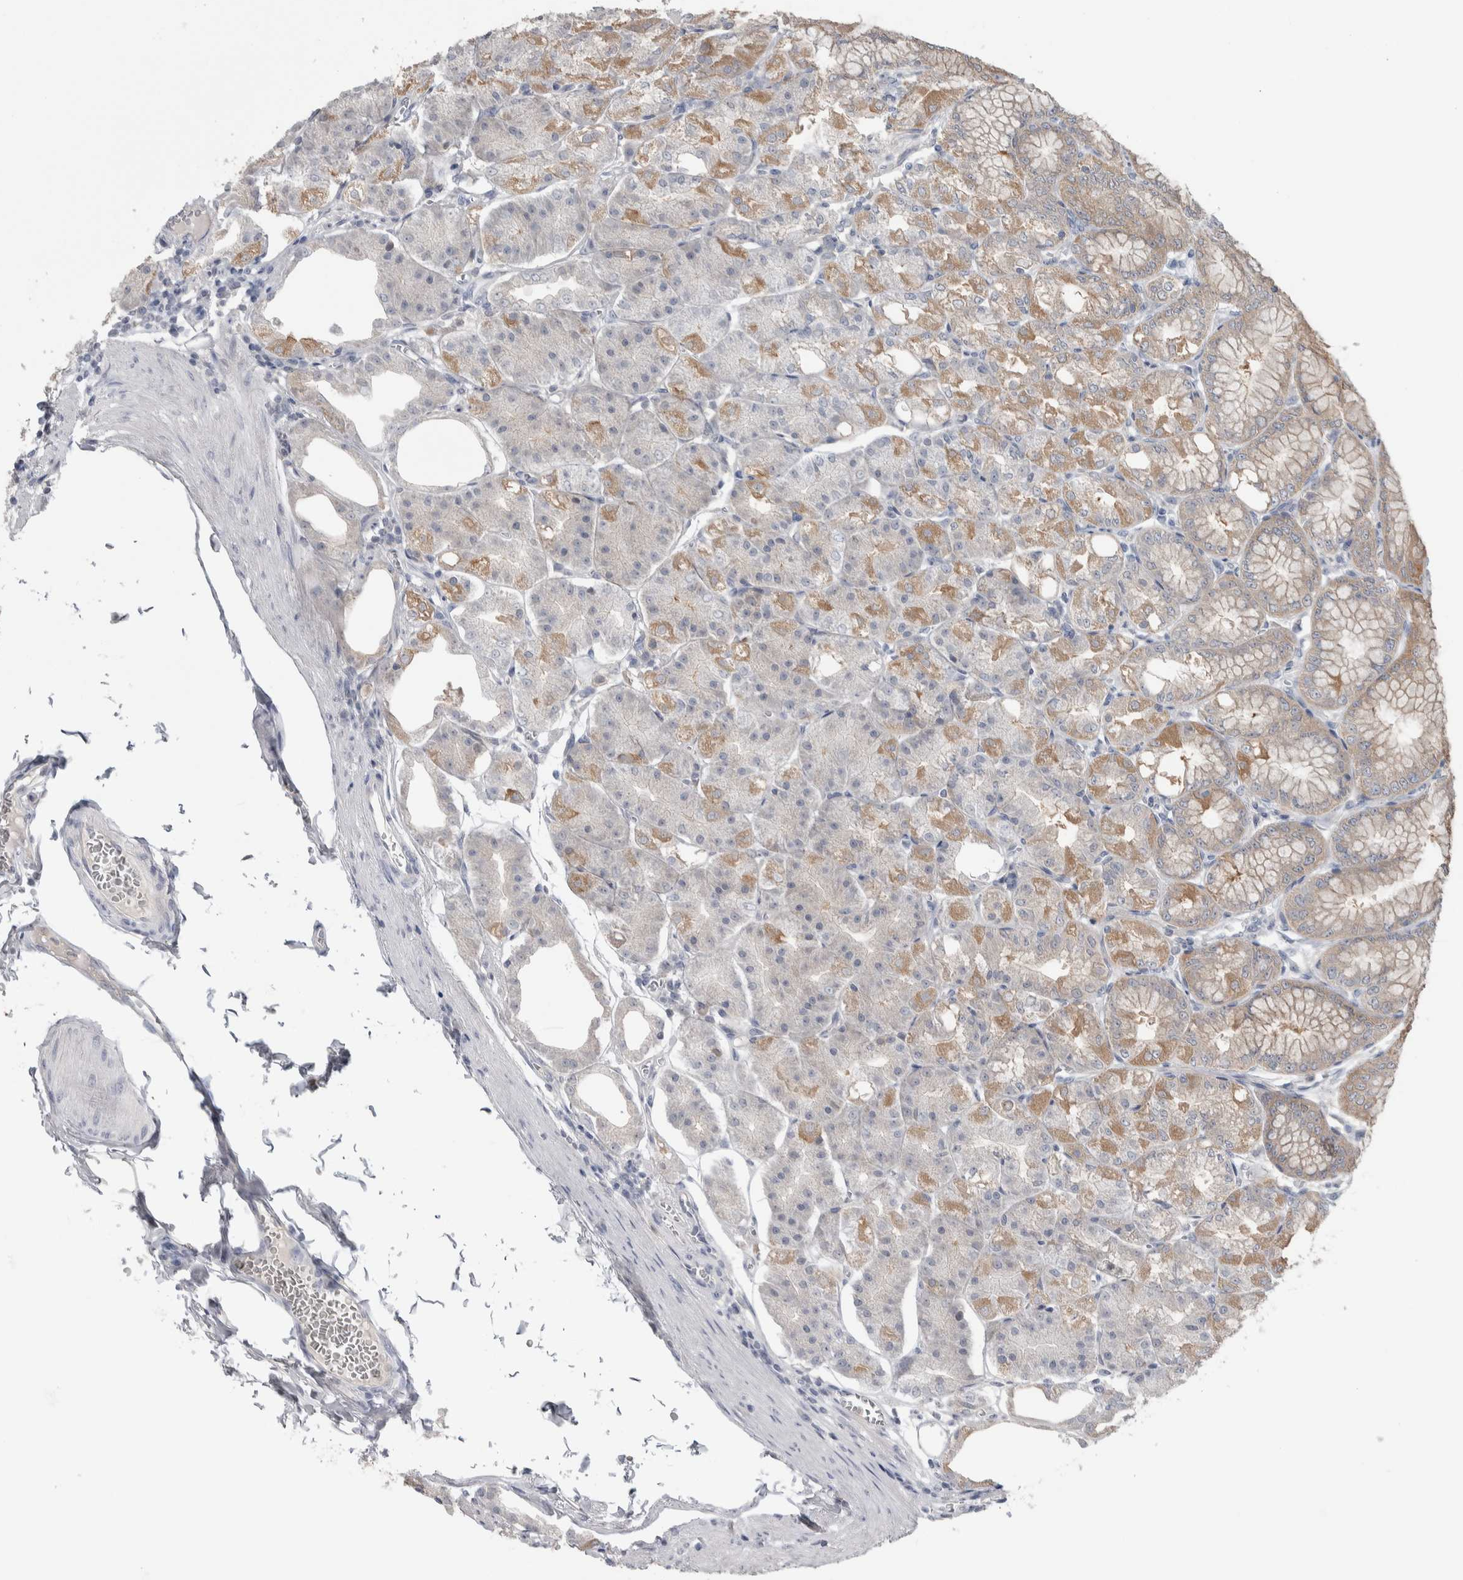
{"staining": {"intensity": "moderate", "quantity": "25%-75%", "location": "cytoplasmic/membranous"}, "tissue": "stomach", "cell_type": "Glandular cells", "image_type": "normal", "snomed": [{"axis": "morphology", "description": "Normal tissue, NOS"}, {"axis": "topography", "description": "Stomach, lower"}], "caption": "Immunohistochemistry (IHC) of unremarkable human stomach displays medium levels of moderate cytoplasmic/membranous positivity in approximately 25%-75% of glandular cells.", "gene": "HTATIP2", "patient": {"sex": "male", "age": 71}}